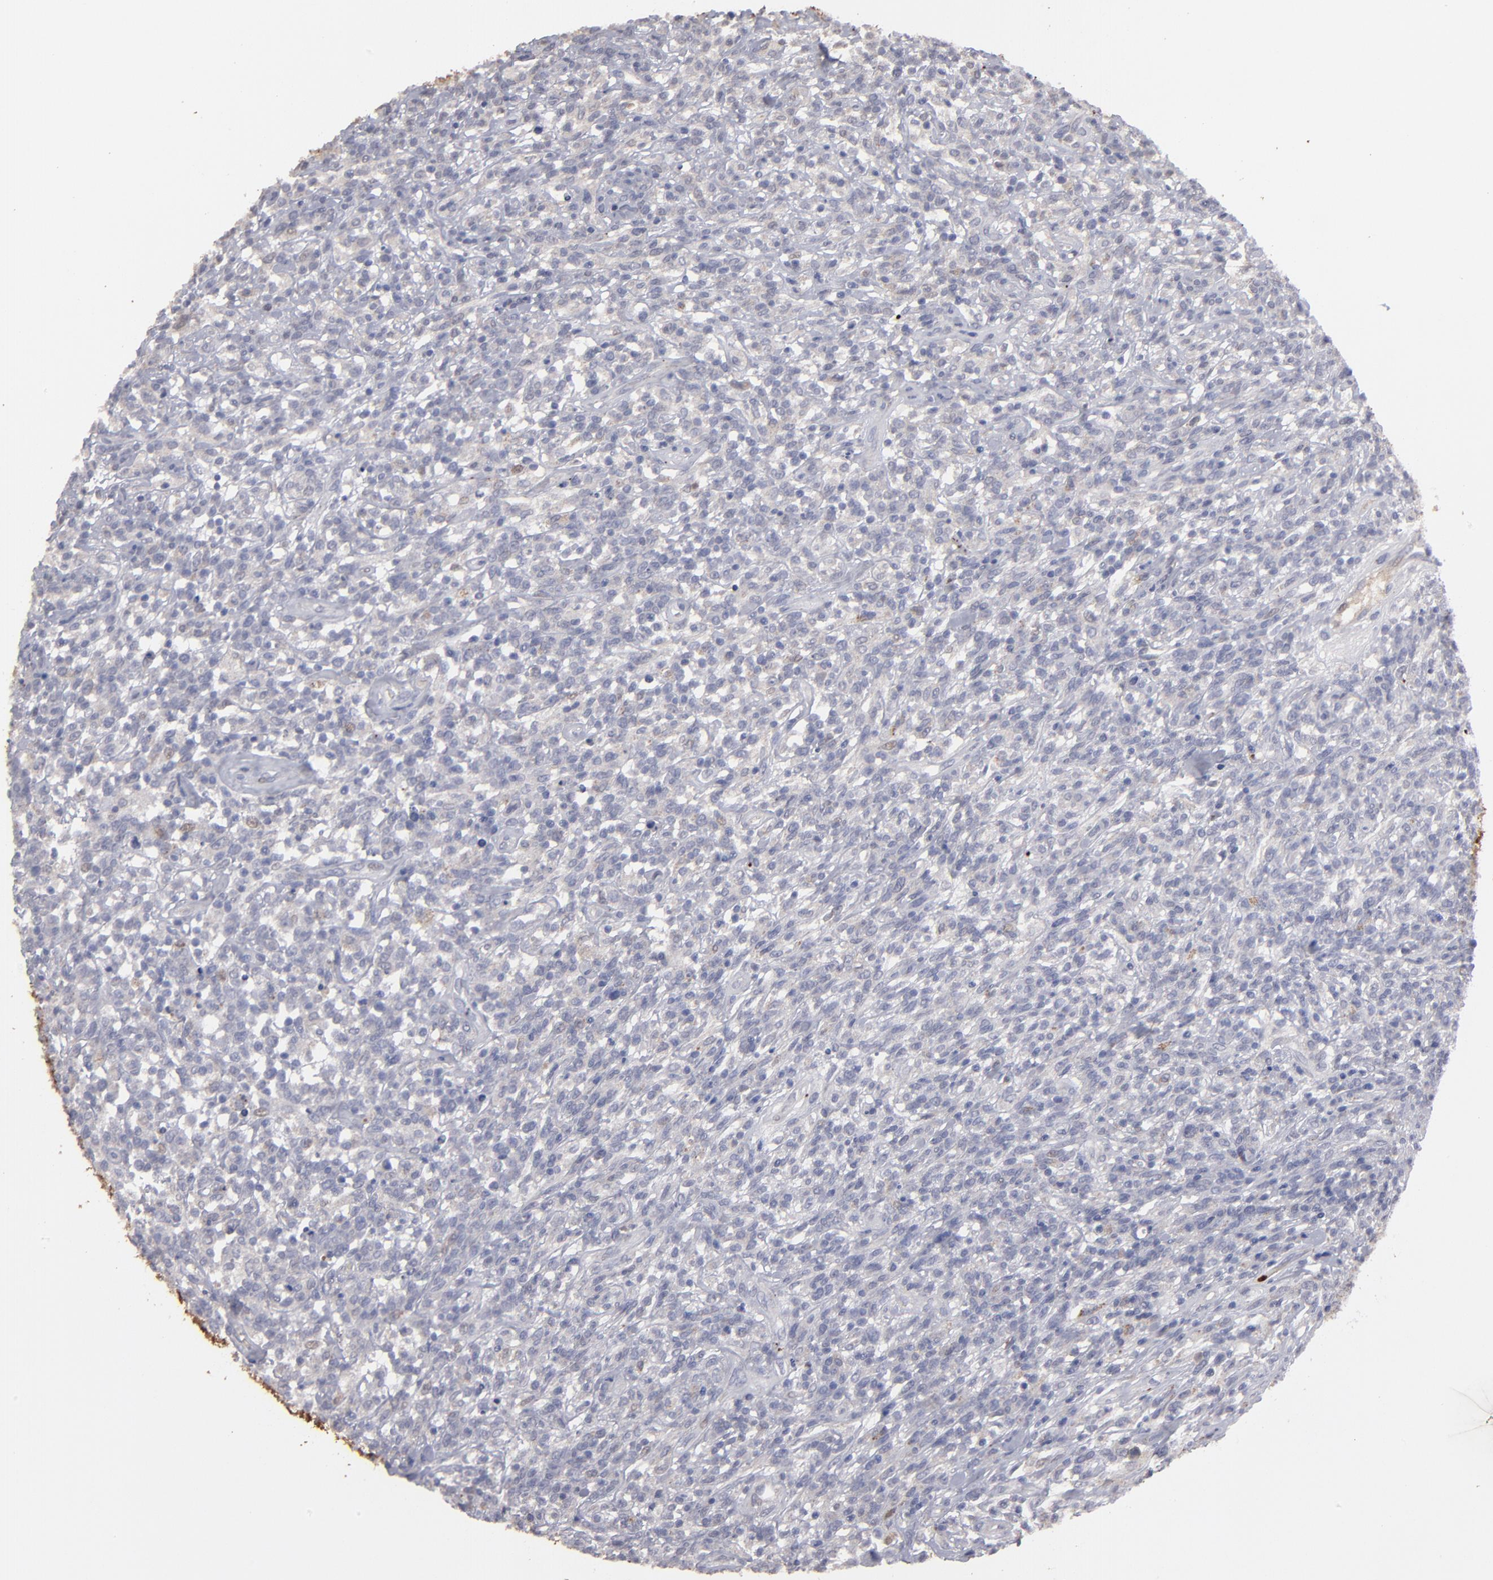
{"staining": {"intensity": "negative", "quantity": "none", "location": "none"}, "tissue": "lymphoma", "cell_type": "Tumor cells", "image_type": "cancer", "snomed": [{"axis": "morphology", "description": "Malignant lymphoma, non-Hodgkin's type, High grade"}, {"axis": "topography", "description": "Lymph node"}], "caption": "Tumor cells are negative for protein expression in human malignant lymphoma, non-Hodgkin's type (high-grade).", "gene": "GPM6B", "patient": {"sex": "female", "age": 73}}